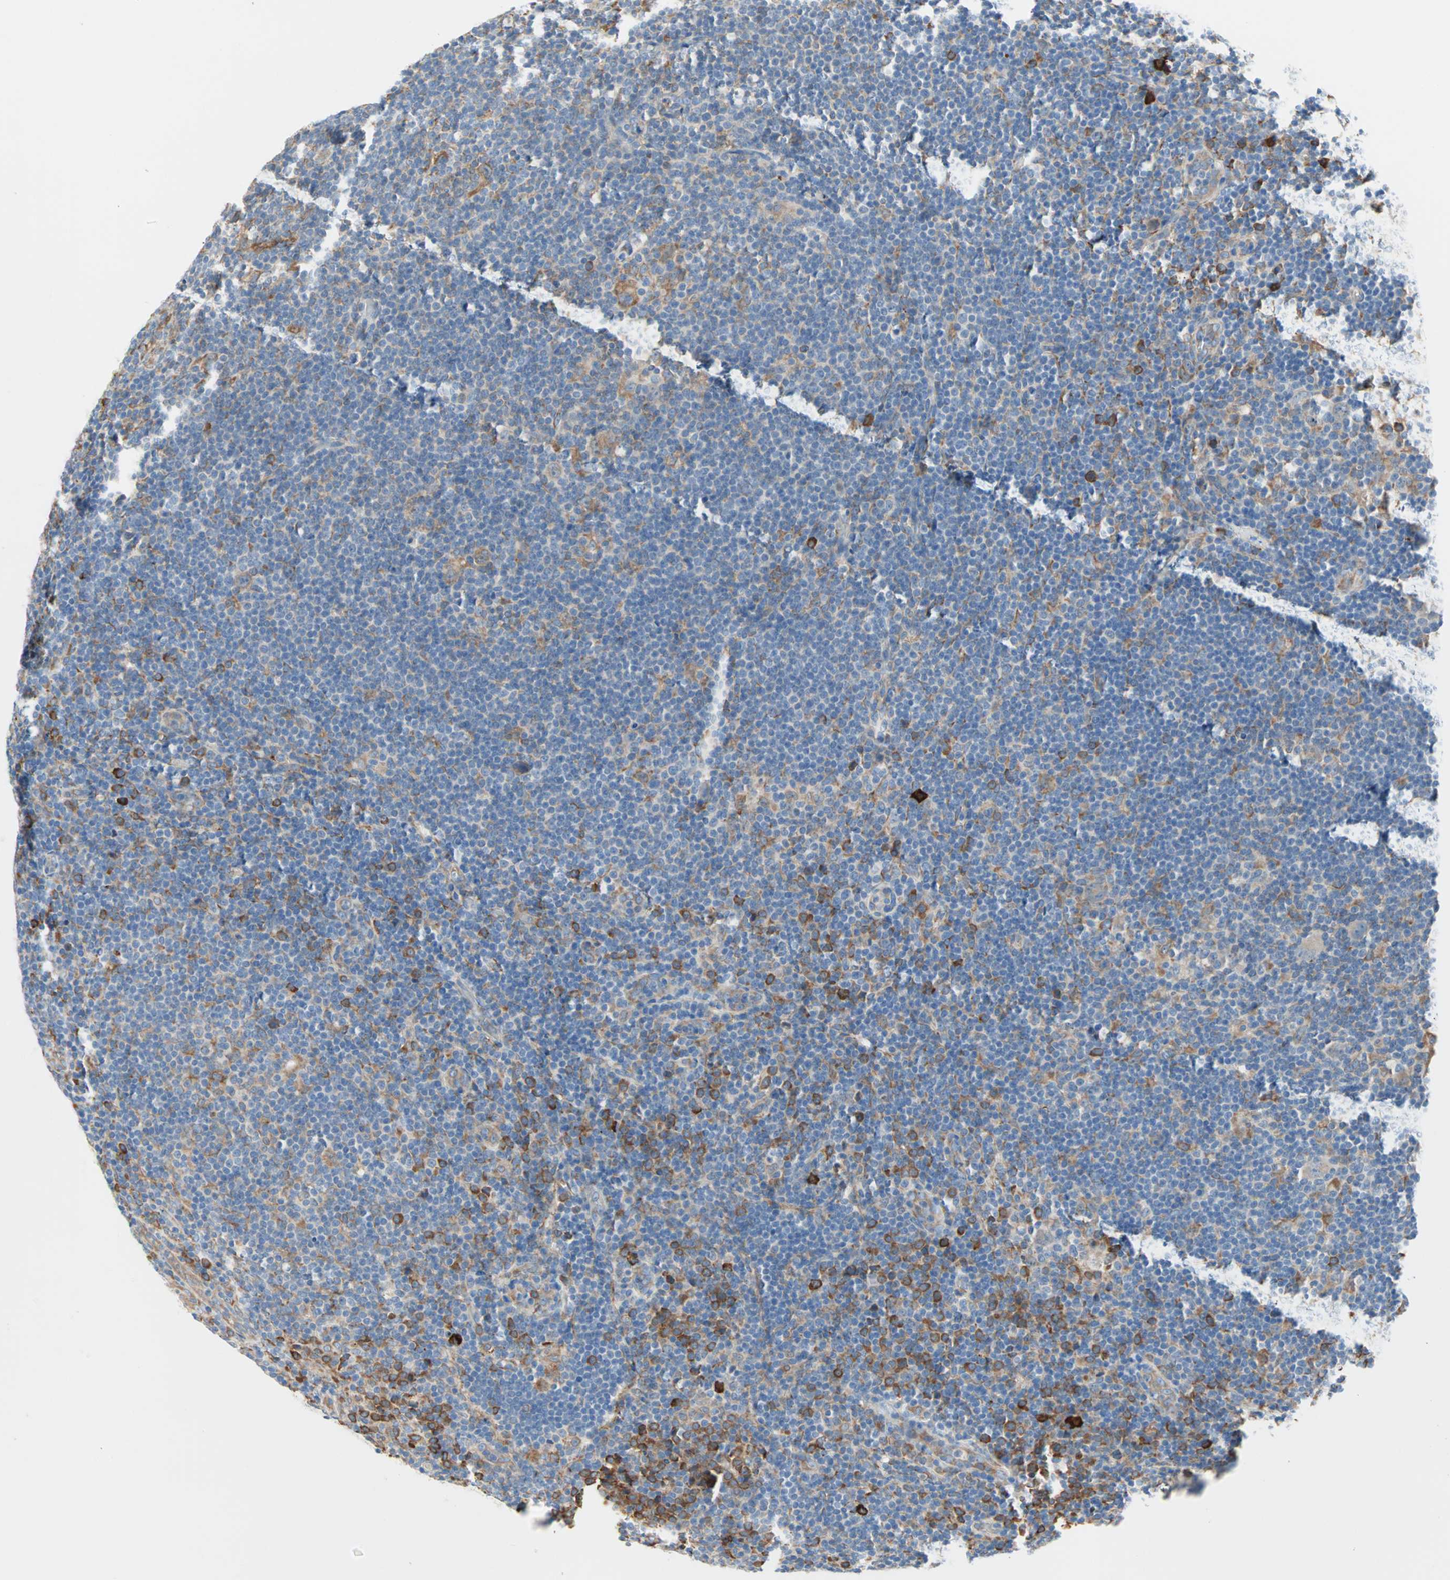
{"staining": {"intensity": "moderate", "quantity": ">75%", "location": "cytoplasmic/membranous"}, "tissue": "lymphoma", "cell_type": "Tumor cells", "image_type": "cancer", "snomed": [{"axis": "morphology", "description": "Hodgkin's disease, NOS"}, {"axis": "topography", "description": "Lymph node"}], "caption": "Immunohistochemistry (IHC) (DAB) staining of lymphoma displays moderate cytoplasmic/membranous protein expression in approximately >75% of tumor cells. (brown staining indicates protein expression, while blue staining denotes nuclei).", "gene": "PLCXD1", "patient": {"sex": "female", "age": 57}}